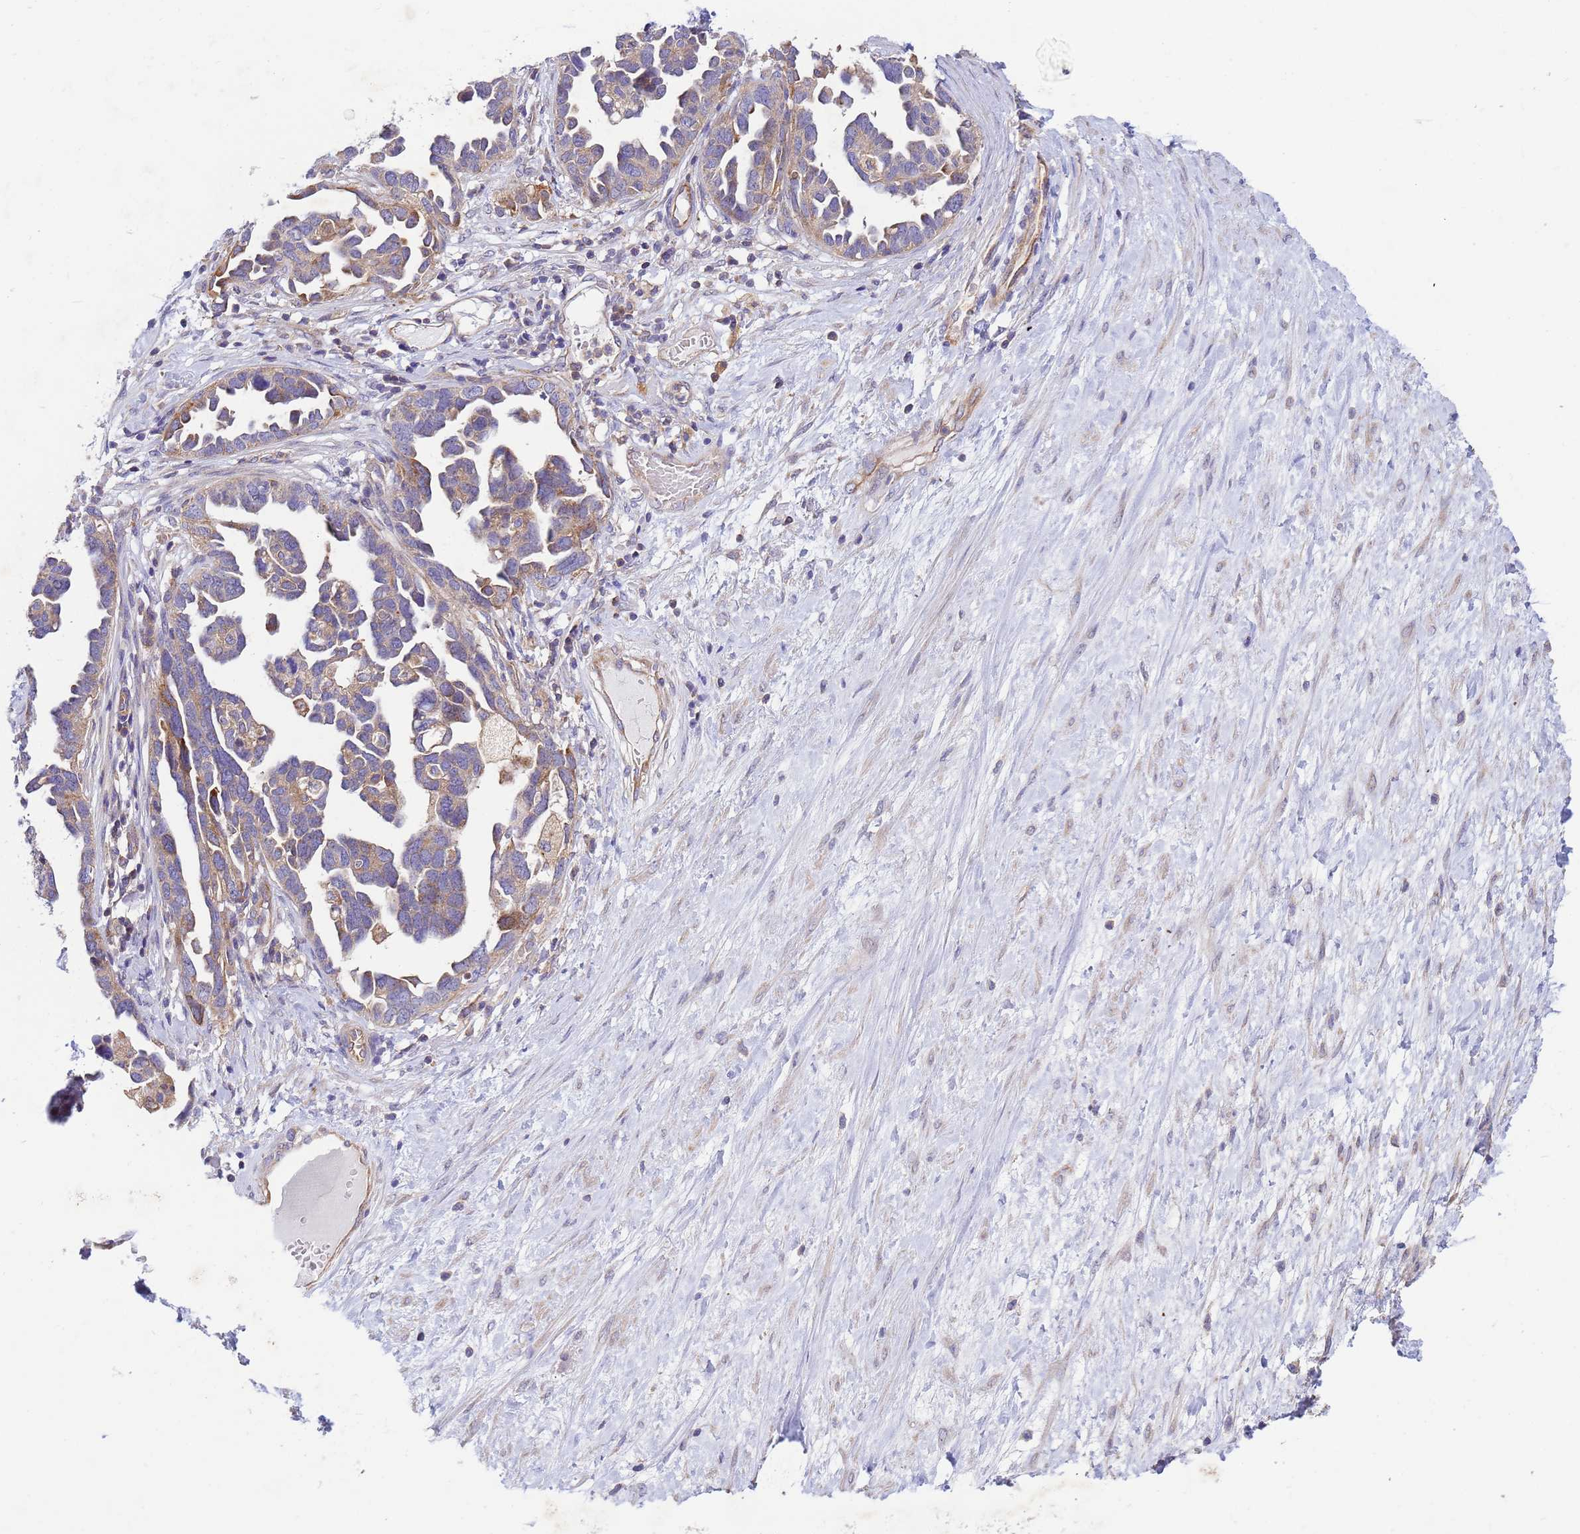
{"staining": {"intensity": "weak", "quantity": ">75%", "location": "cytoplasmic/membranous"}, "tissue": "ovarian cancer", "cell_type": "Tumor cells", "image_type": "cancer", "snomed": [{"axis": "morphology", "description": "Cystadenocarcinoma, serous, NOS"}, {"axis": "topography", "description": "Ovary"}], "caption": "Ovarian cancer stained with immunohistochemistry demonstrates weak cytoplasmic/membranous expression in approximately >75% of tumor cells.", "gene": "CDC34", "patient": {"sex": "female", "age": 54}}